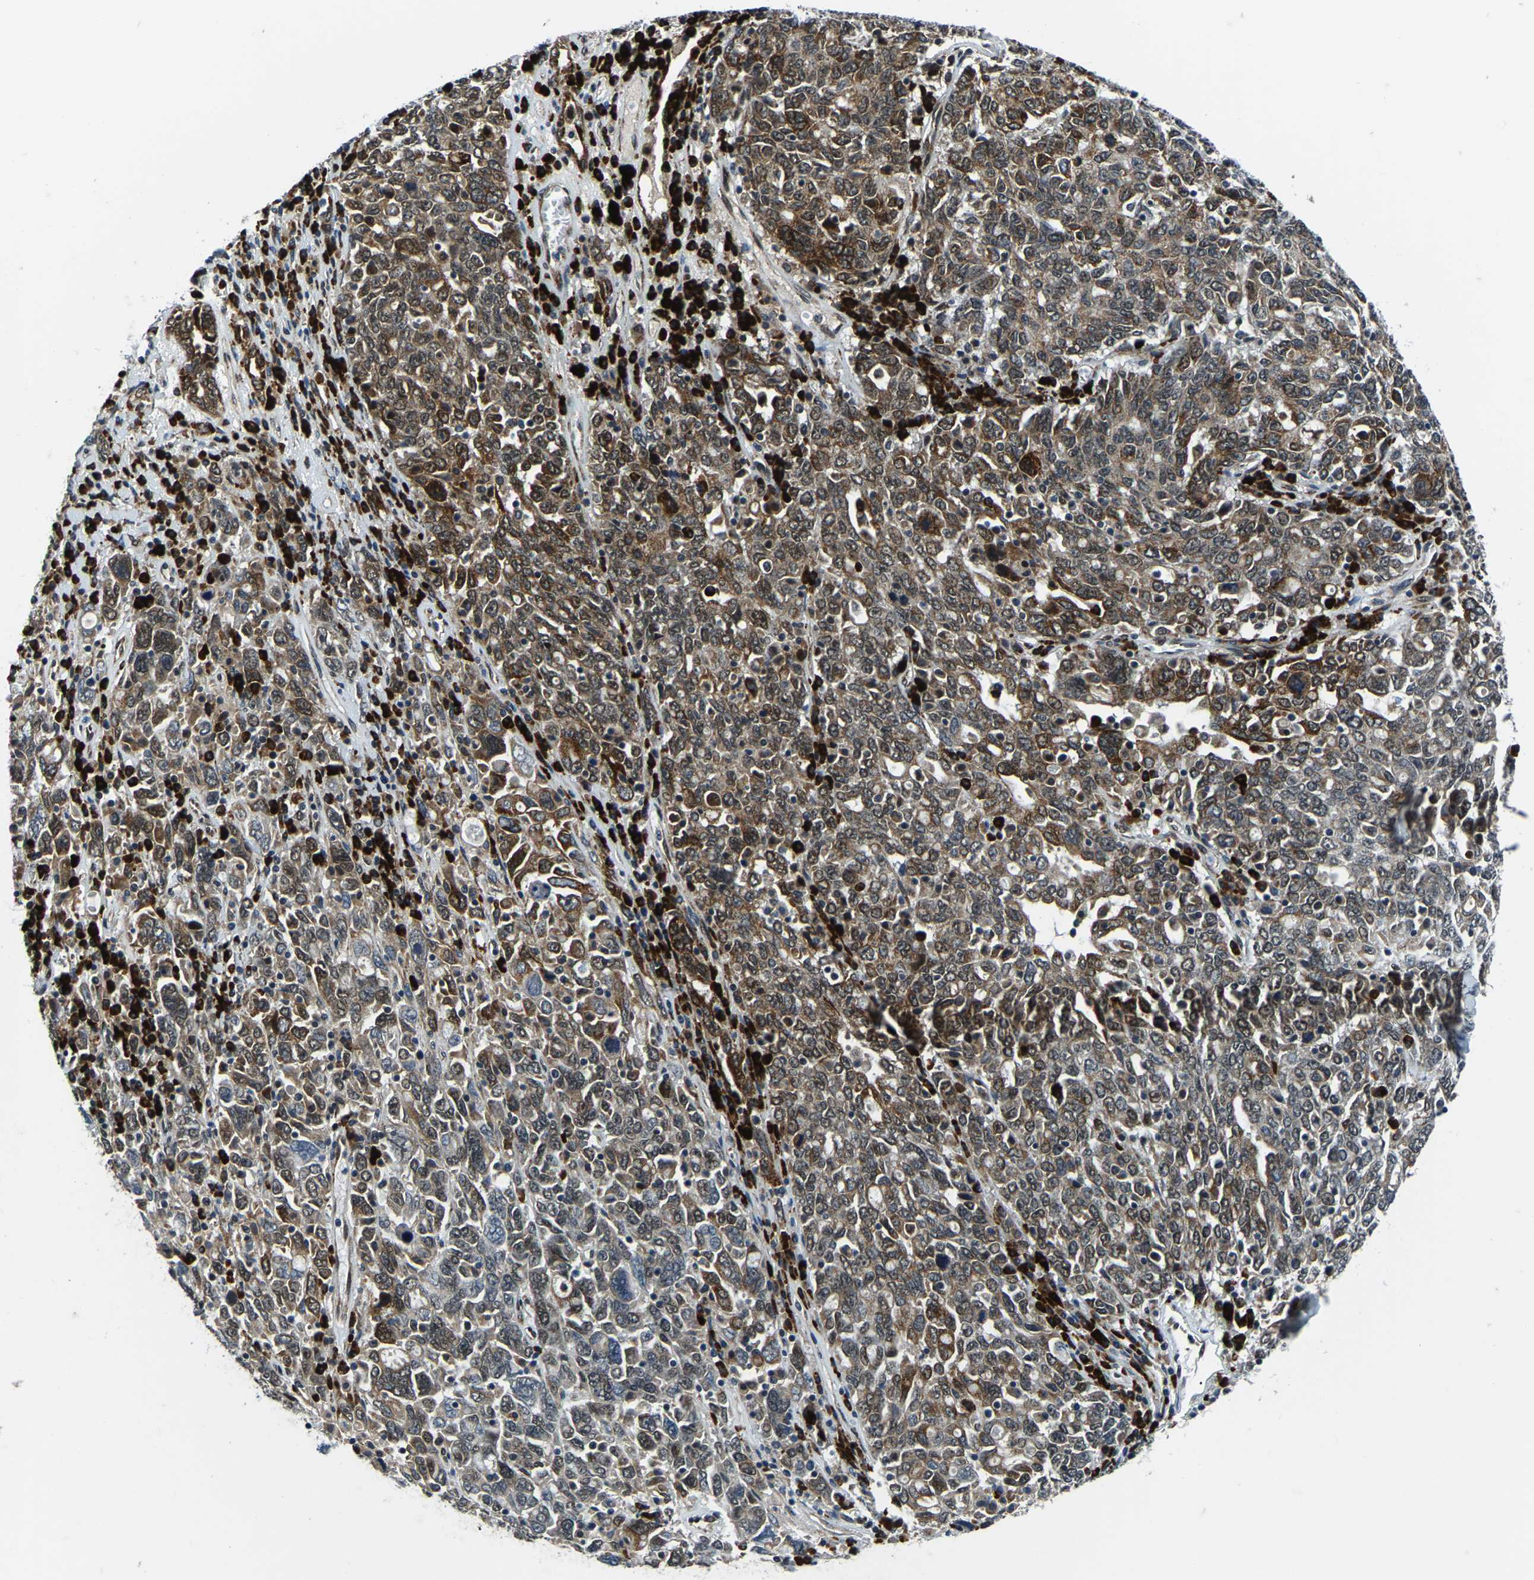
{"staining": {"intensity": "moderate", "quantity": ">75%", "location": "cytoplasmic/membranous"}, "tissue": "ovarian cancer", "cell_type": "Tumor cells", "image_type": "cancer", "snomed": [{"axis": "morphology", "description": "Carcinoma, endometroid"}, {"axis": "topography", "description": "Ovary"}], "caption": "A brown stain shows moderate cytoplasmic/membranous positivity of a protein in ovarian cancer tumor cells. (DAB (3,3'-diaminobenzidine) = brown stain, brightfield microscopy at high magnification).", "gene": "ING2", "patient": {"sex": "female", "age": 62}}